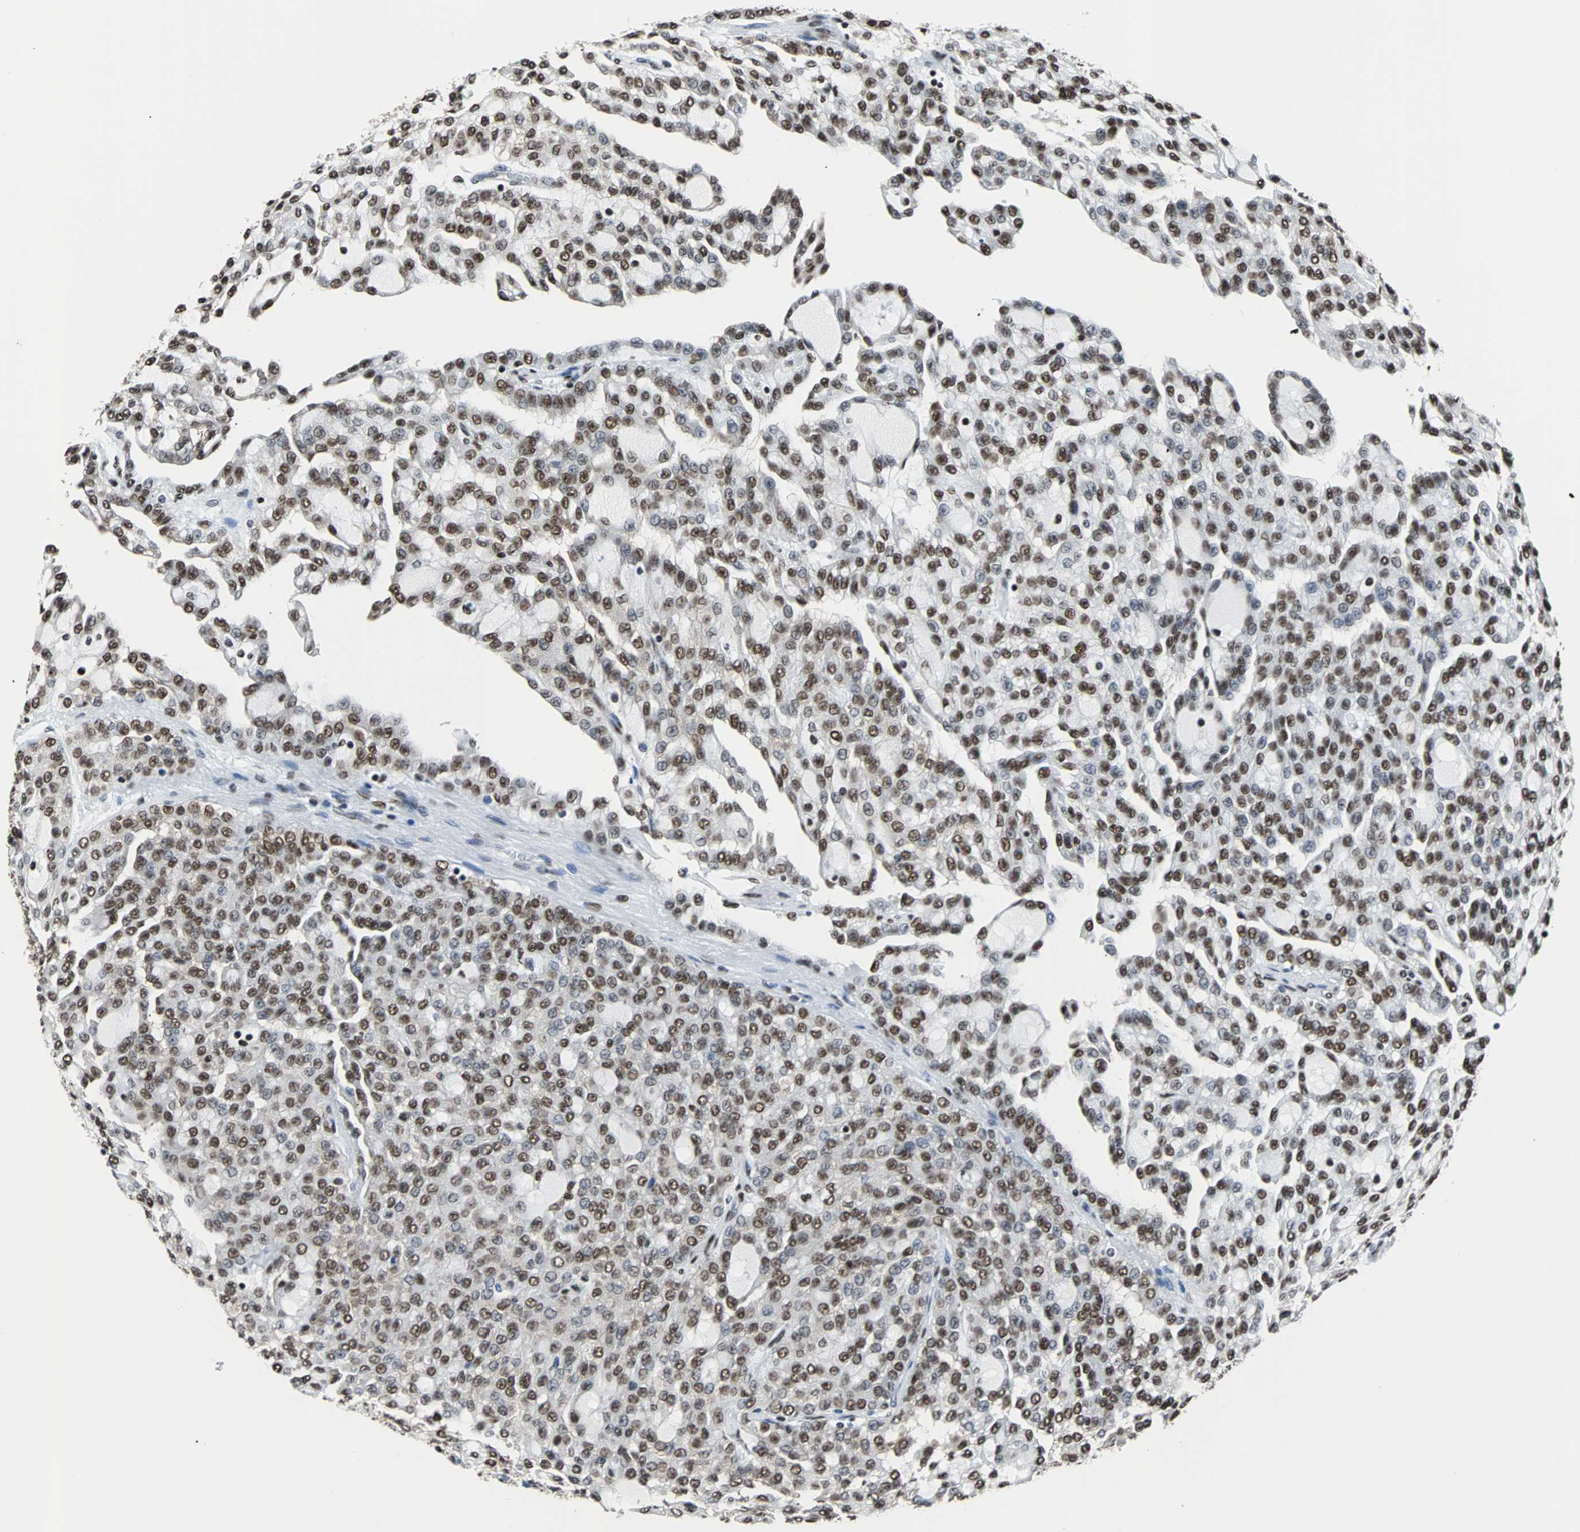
{"staining": {"intensity": "strong", "quantity": ">75%", "location": "nuclear"}, "tissue": "renal cancer", "cell_type": "Tumor cells", "image_type": "cancer", "snomed": [{"axis": "morphology", "description": "Adenocarcinoma, NOS"}, {"axis": "topography", "description": "Kidney"}], "caption": "About >75% of tumor cells in human renal cancer (adenocarcinoma) demonstrate strong nuclear protein expression as visualized by brown immunohistochemical staining.", "gene": "FUBP1", "patient": {"sex": "male", "age": 63}}